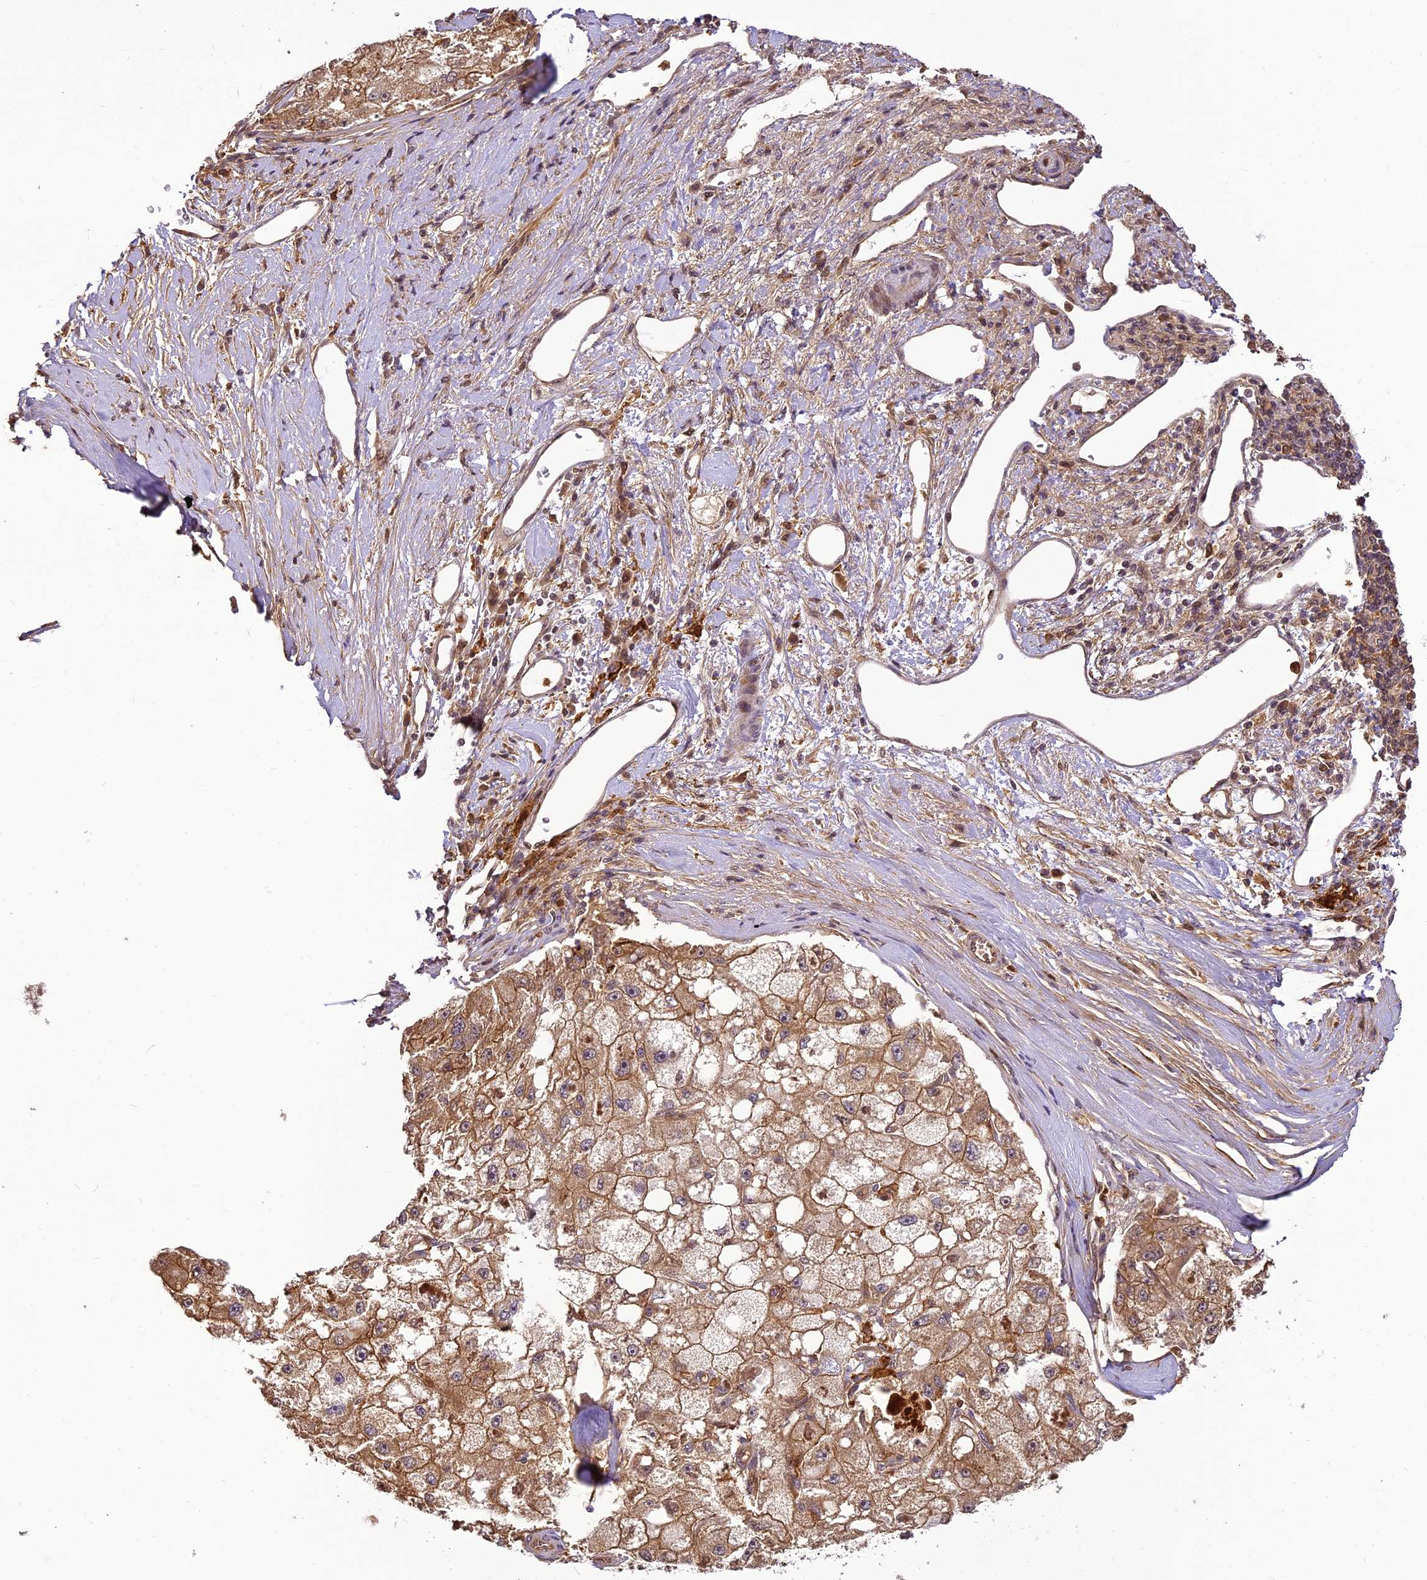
{"staining": {"intensity": "moderate", "quantity": ">75%", "location": "cytoplasmic/membranous"}, "tissue": "liver cancer", "cell_type": "Tumor cells", "image_type": "cancer", "snomed": [{"axis": "morphology", "description": "Carcinoma, Hepatocellular, NOS"}, {"axis": "topography", "description": "Liver"}], "caption": "Tumor cells show medium levels of moderate cytoplasmic/membranous staining in approximately >75% of cells in liver hepatocellular carcinoma.", "gene": "BCDIN3D", "patient": {"sex": "male", "age": 80}}